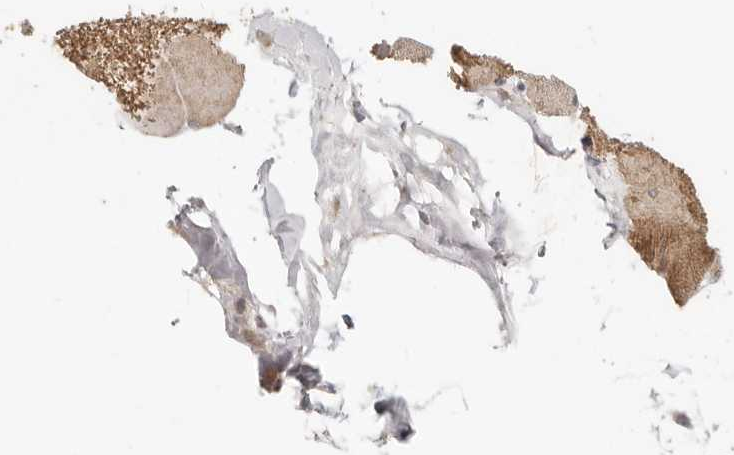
{"staining": {"intensity": "moderate", "quantity": ">75%", "location": "cytoplasmic/membranous"}, "tissue": "skeletal muscle", "cell_type": "Myocytes", "image_type": "normal", "snomed": [{"axis": "morphology", "description": "Normal tissue, NOS"}, {"axis": "topography", "description": "Skin"}, {"axis": "topography", "description": "Skeletal muscle"}], "caption": "Human skeletal muscle stained for a protein (brown) displays moderate cytoplasmic/membranous positive expression in about >75% of myocytes.", "gene": "MSRB2", "patient": {"sex": "male", "age": 83}}